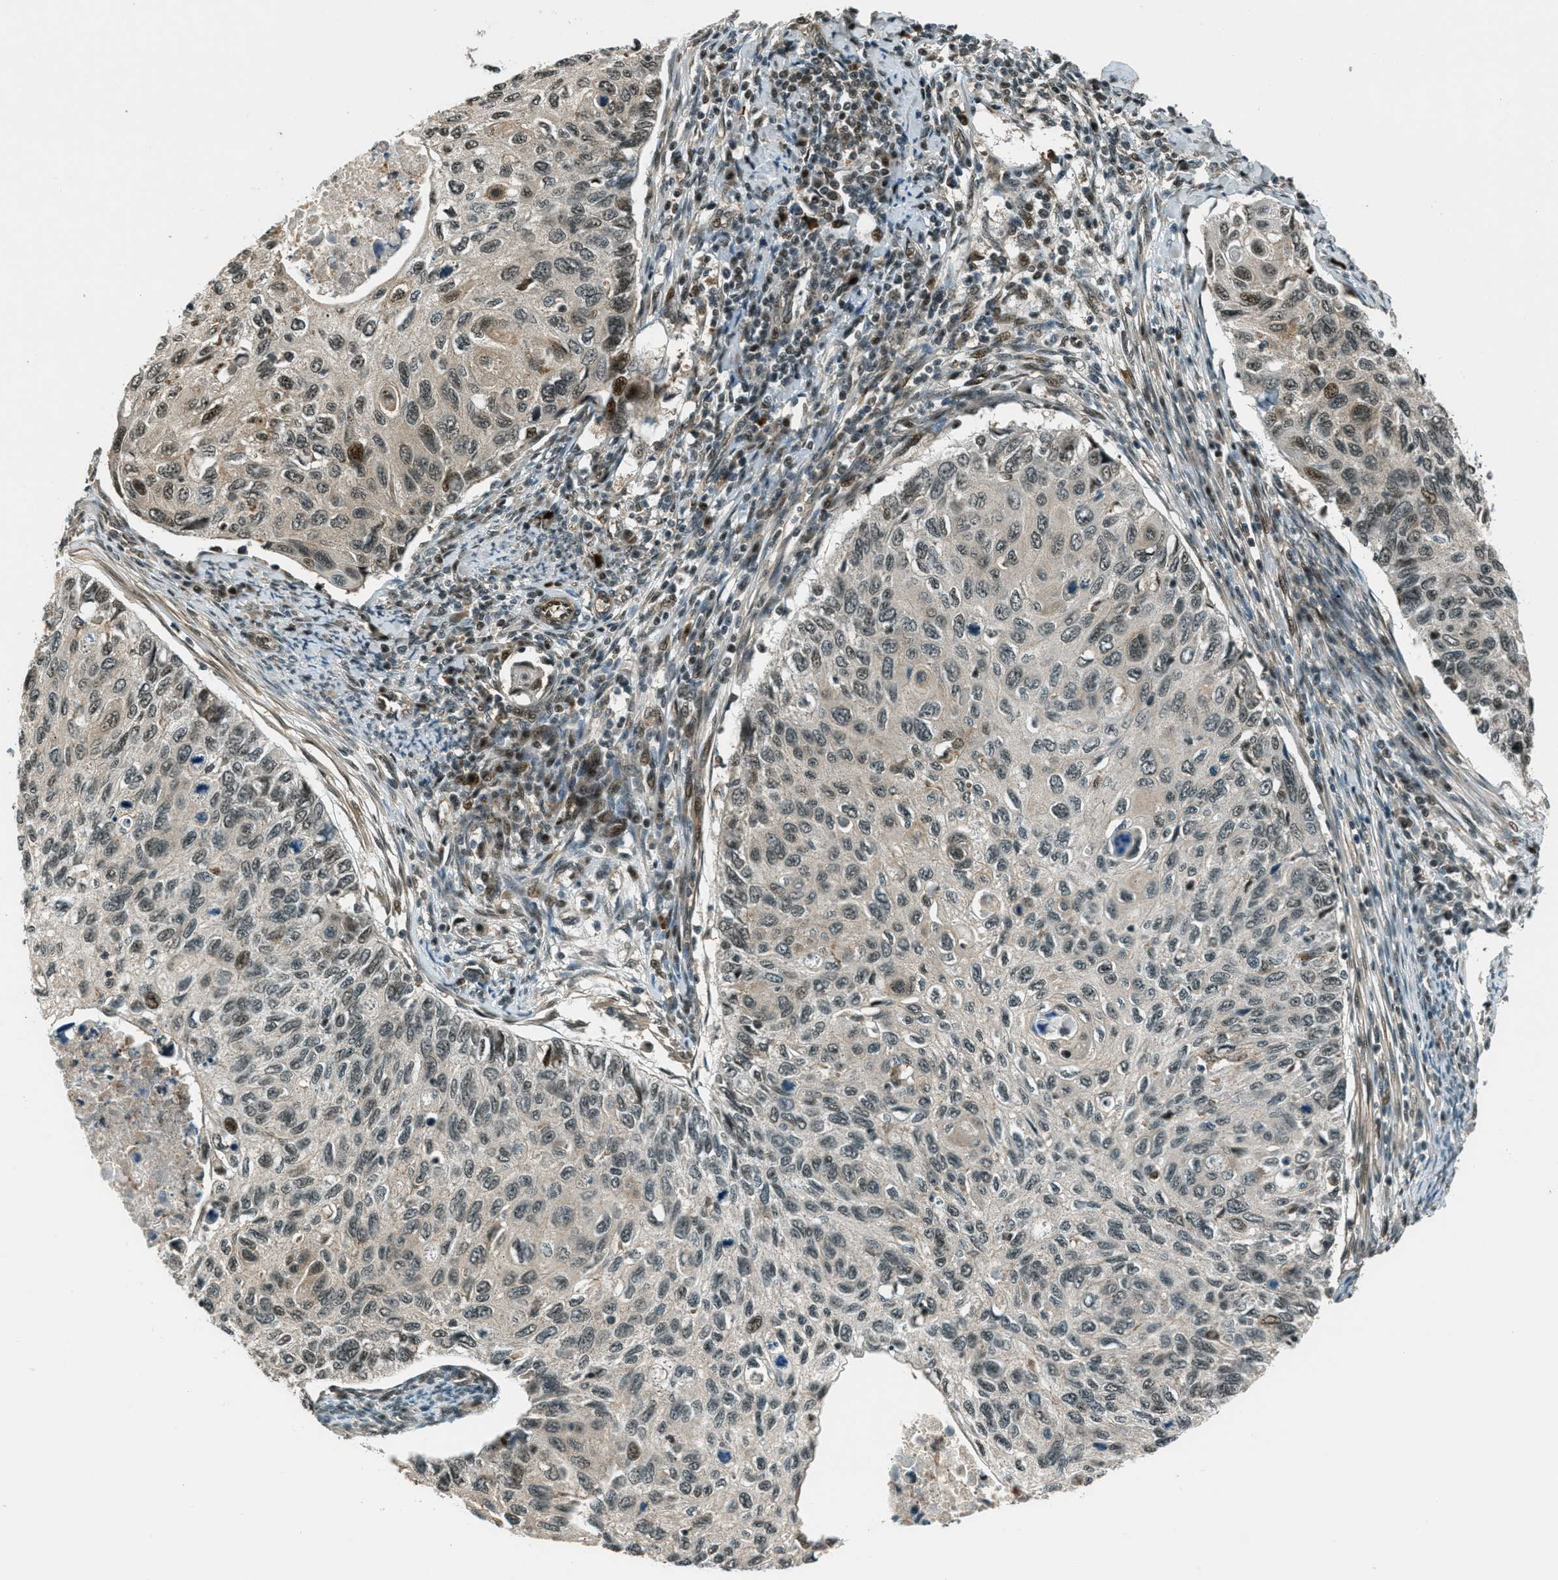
{"staining": {"intensity": "moderate", "quantity": "25%-75%", "location": "nuclear"}, "tissue": "cervical cancer", "cell_type": "Tumor cells", "image_type": "cancer", "snomed": [{"axis": "morphology", "description": "Squamous cell carcinoma, NOS"}, {"axis": "topography", "description": "Cervix"}], "caption": "Cervical squamous cell carcinoma stained for a protein (brown) reveals moderate nuclear positive expression in about 25%-75% of tumor cells.", "gene": "FOXM1", "patient": {"sex": "female", "age": 70}}